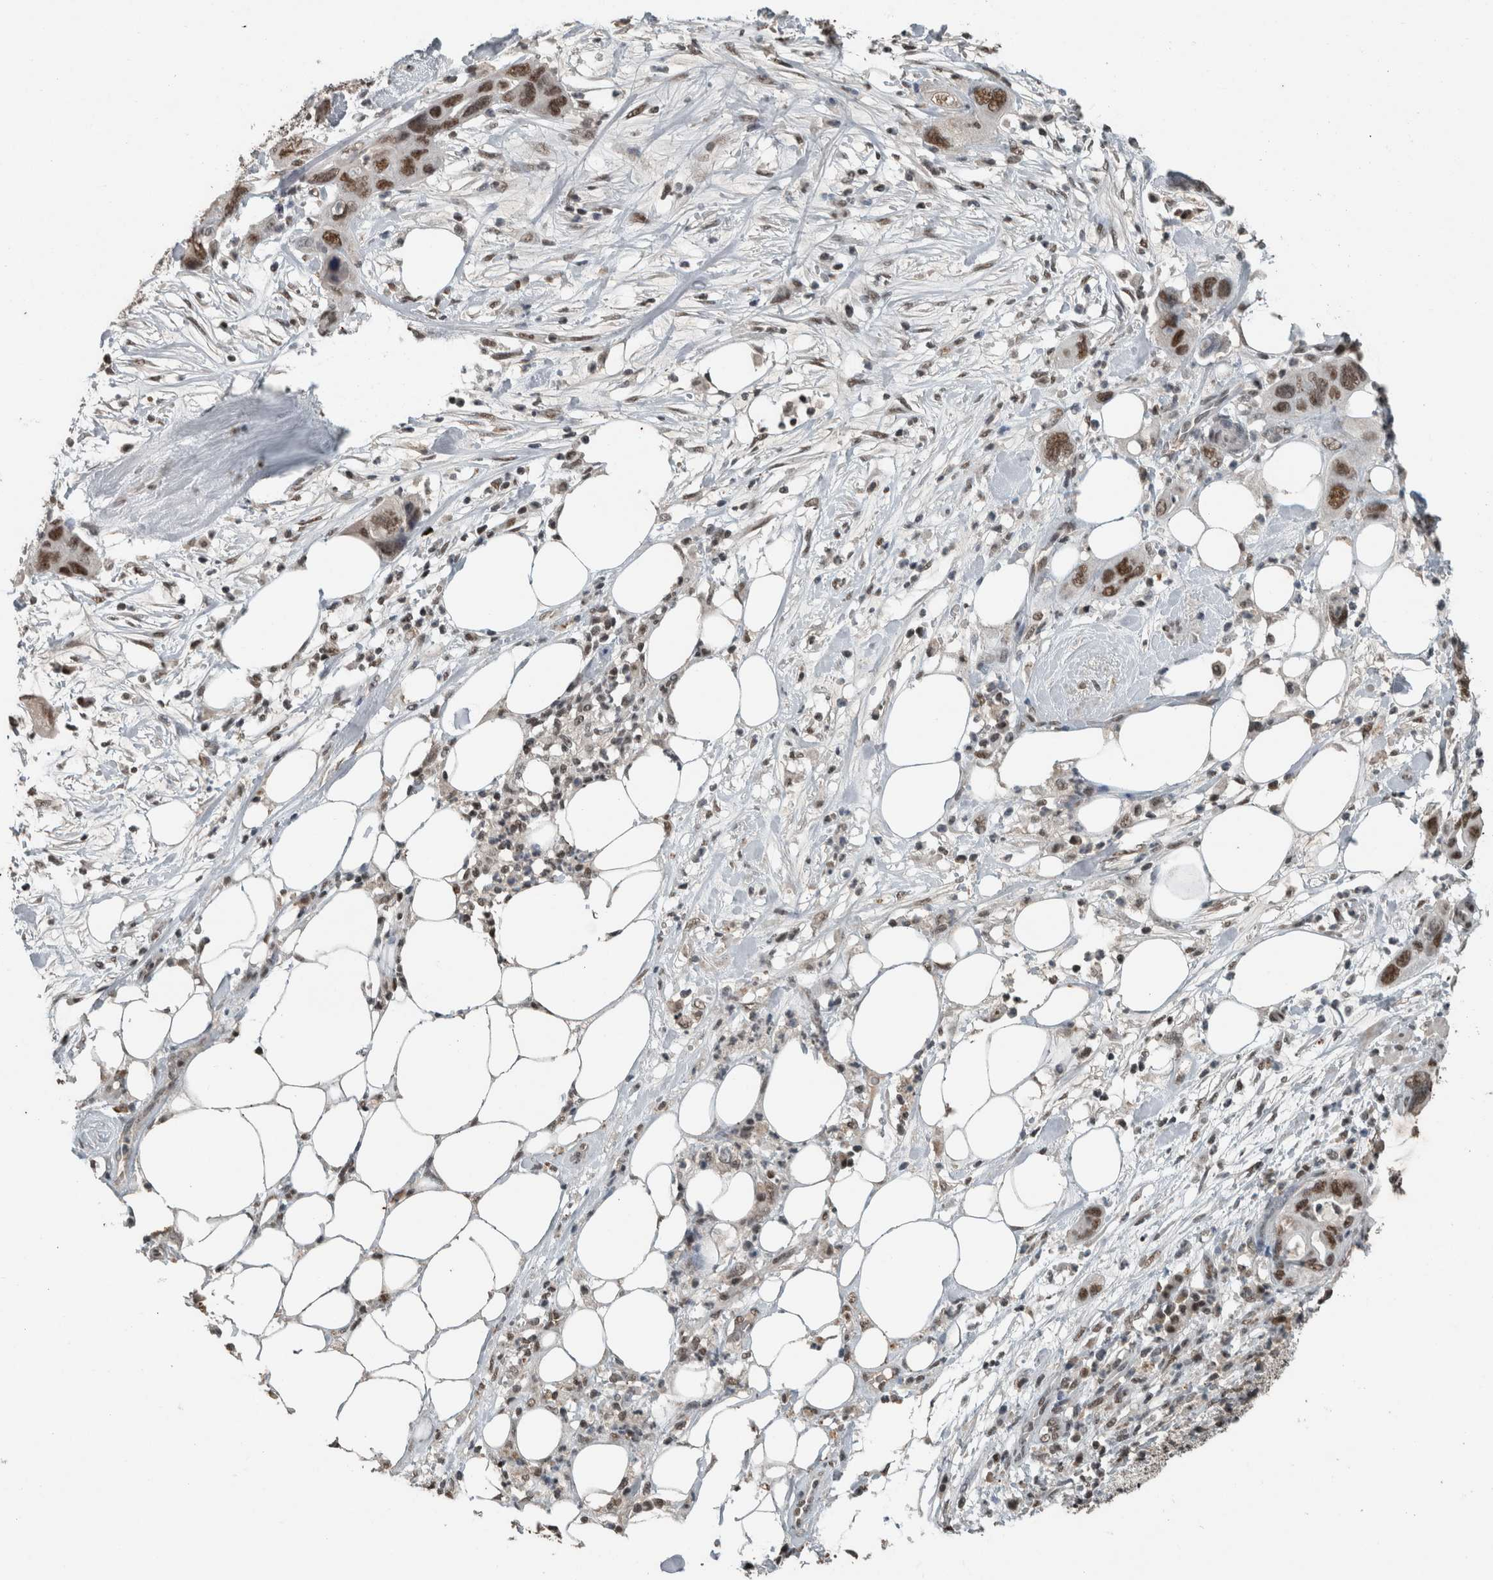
{"staining": {"intensity": "strong", "quantity": ">75%", "location": "nuclear"}, "tissue": "pancreatic cancer", "cell_type": "Tumor cells", "image_type": "cancer", "snomed": [{"axis": "morphology", "description": "Adenocarcinoma, NOS"}, {"axis": "topography", "description": "Pancreas"}], "caption": "Pancreatic cancer stained for a protein demonstrates strong nuclear positivity in tumor cells.", "gene": "ZNF24", "patient": {"sex": "female", "age": 71}}